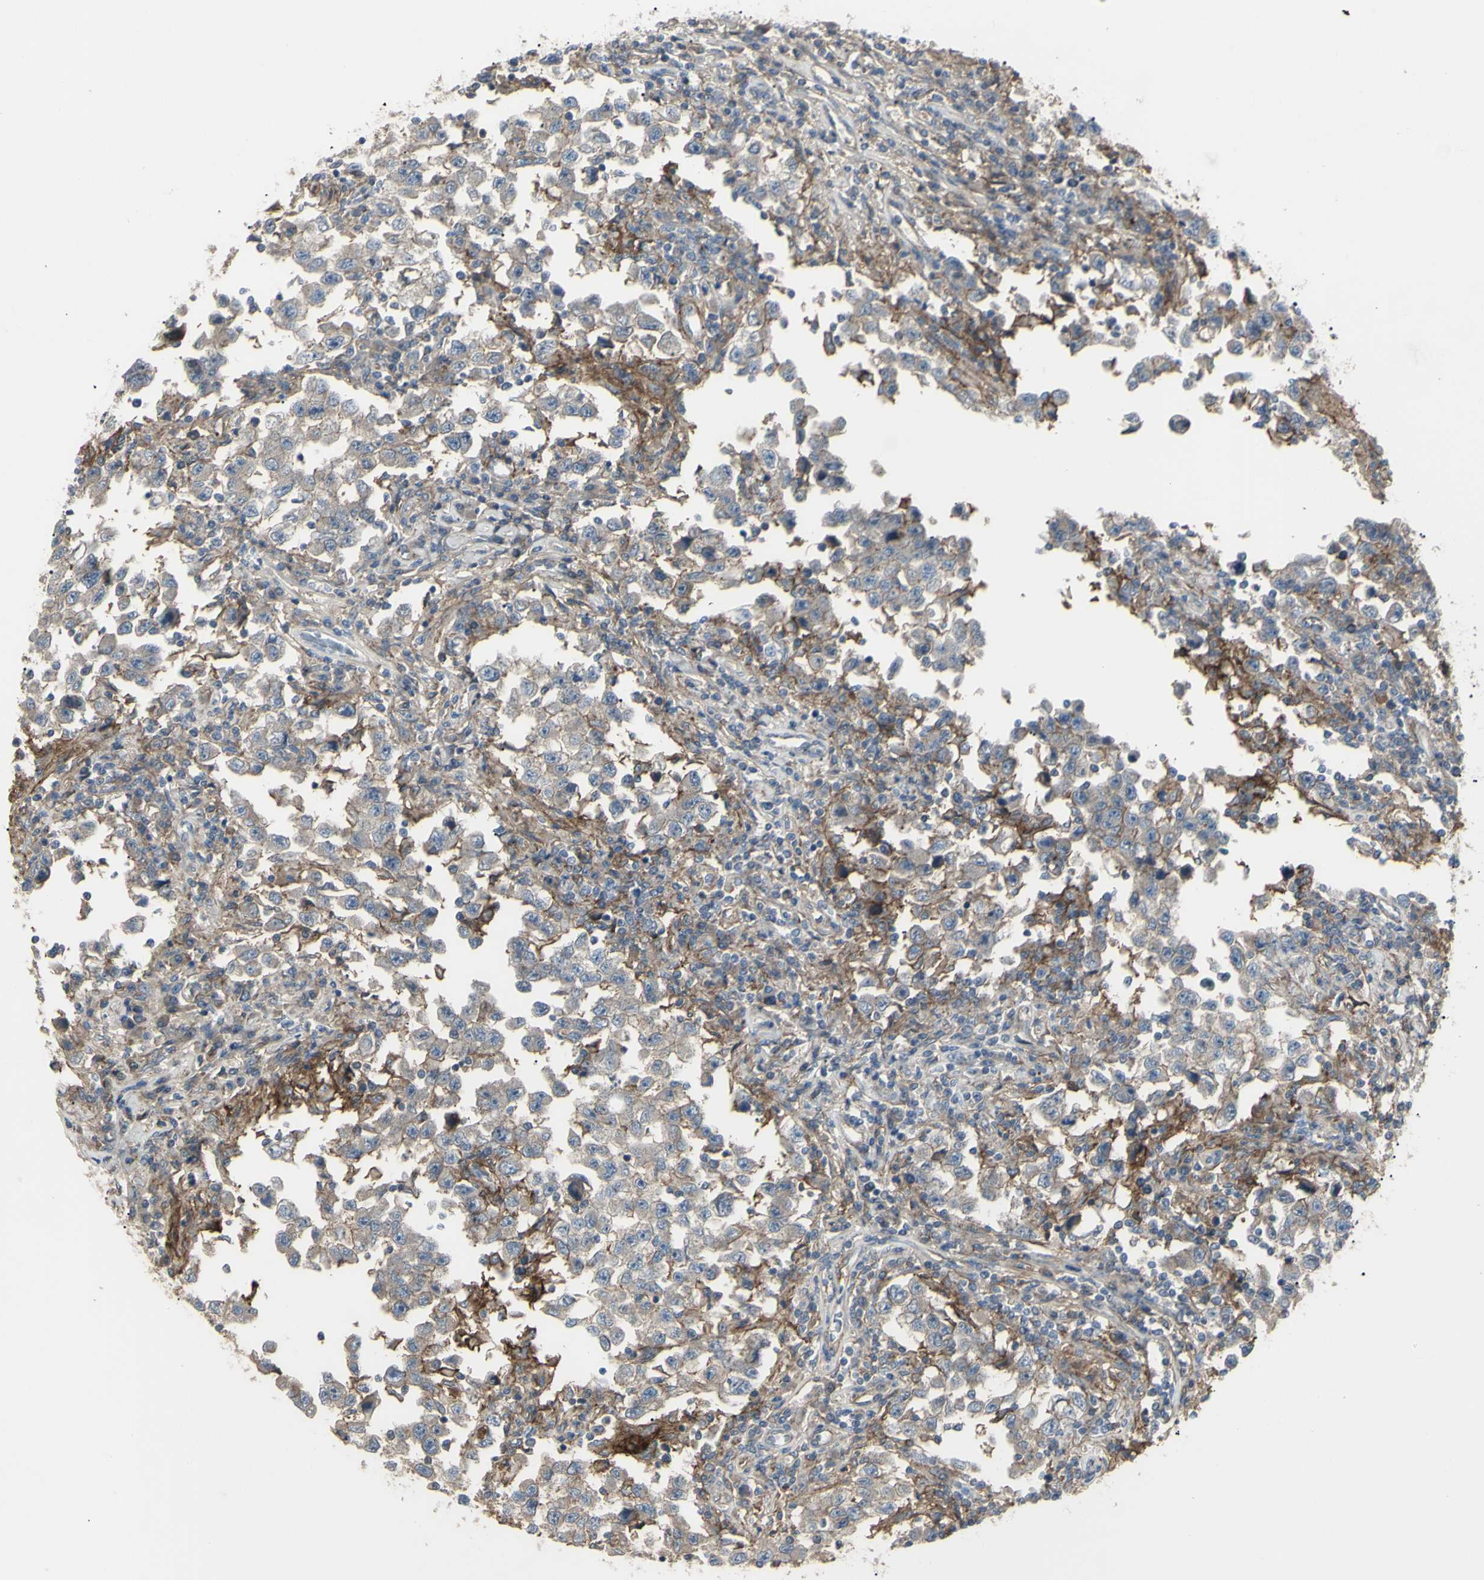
{"staining": {"intensity": "weak", "quantity": "<25%", "location": "cytoplasmic/membranous"}, "tissue": "testis cancer", "cell_type": "Tumor cells", "image_type": "cancer", "snomed": [{"axis": "morphology", "description": "Carcinoma, Embryonal, NOS"}, {"axis": "topography", "description": "Testis"}], "caption": "The immunohistochemistry image has no significant positivity in tumor cells of testis cancer tissue. (Brightfield microscopy of DAB (3,3'-diaminobenzidine) IHC at high magnification).", "gene": "CD276", "patient": {"sex": "male", "age": 21}}